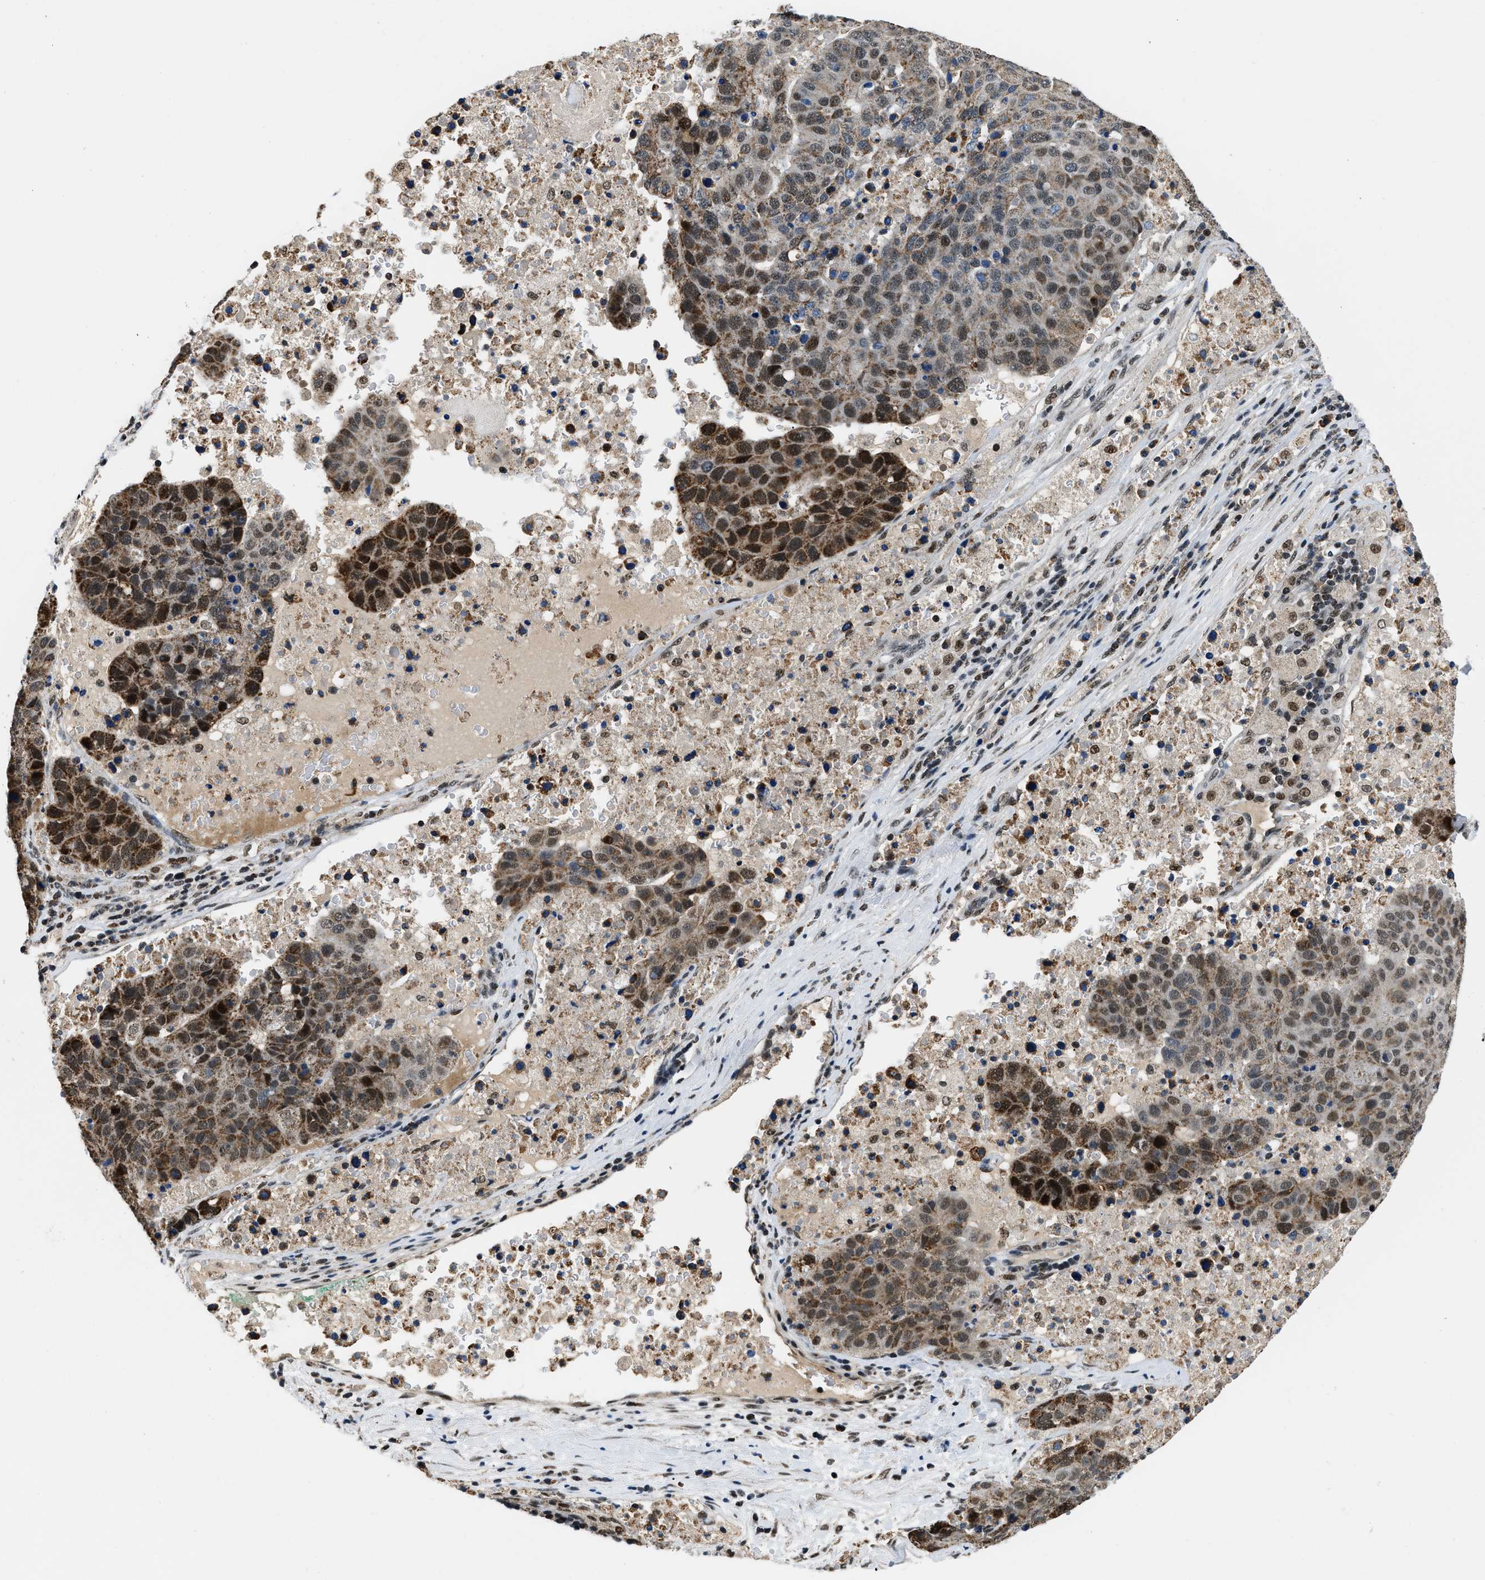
{"staining": {"intensity": "strong", "quantity": "25%-75%", "location": "nuclear"}, "tissue": "pancreatic cancer", "cell_type": "Tumor cells", "image_type": "cancer", "snomed": [{"axis": "morphology", "description": "Adenocarcinoma, NOS"}, {"axis": "topography", "description": "Pancreas"}], "caption": "IHC (DAB (3,3'-diaminobenzidine)) staining of human adenocarcinoma (pancreatic) reveals strong nuclear protein positivity in approximately 25%-75% of tumor cells. (DAB IHC, brown staining for protein, blue staining for nuclei).", "gene": "KDM3B", "patient": {"sex": "female", "age": 61}}